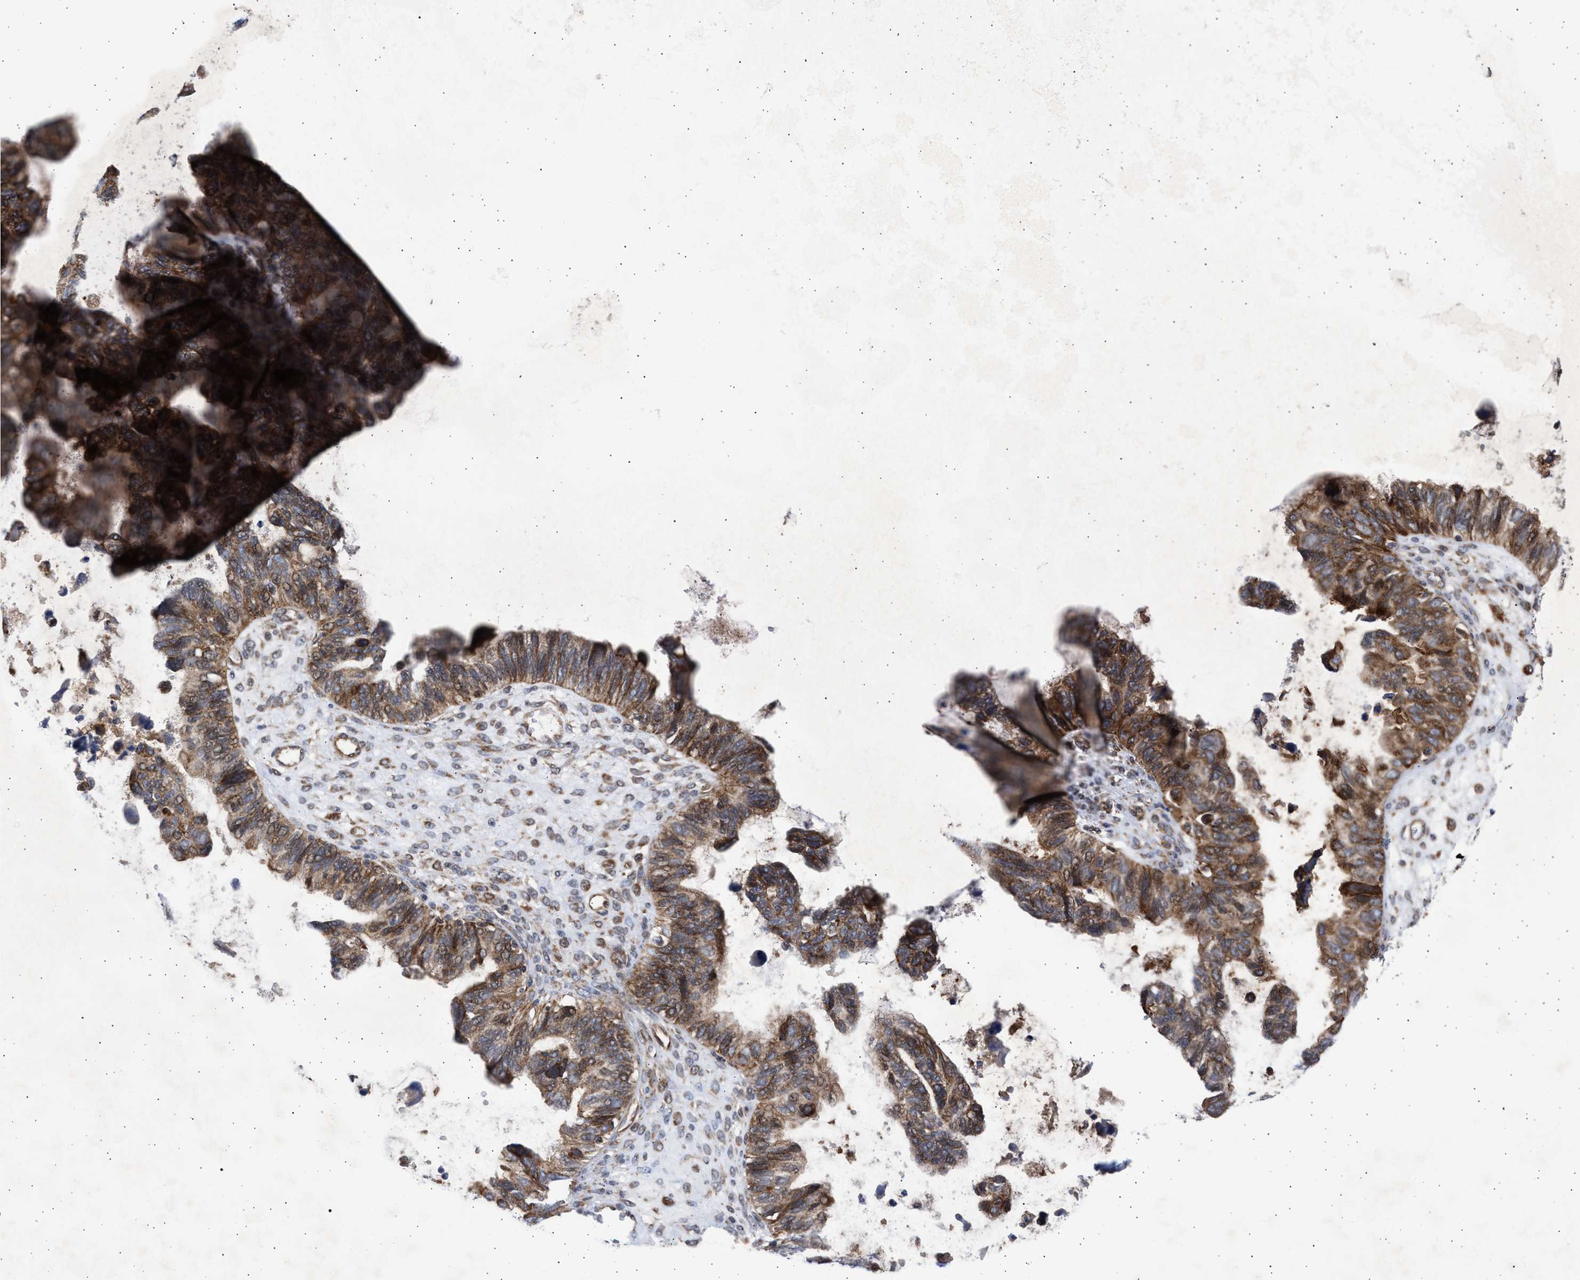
{"staining": {"intensity": "moderate", "quantity": ">75%", "location": "cytoplasmic/membranous"}, "tissue": "ovarian cancer", "cell_type": "Tumor cells", "image_type": "cancer", "snomed": [{"axis": "morphology", "description": "Cystadenocarcinoma, serous, NOS"}, {"axis": "topography", "description": "Ovary"}], "caption": "This micrograph demonstrates immunohistochemistry staining of human ovarian serous cystadenocarcinoma, with medium moderate cytoplasmic/membranous expression in about >75% of tumor cells.", "gene": "TTC19", "patient": {"sex": "female", "age": 79}}